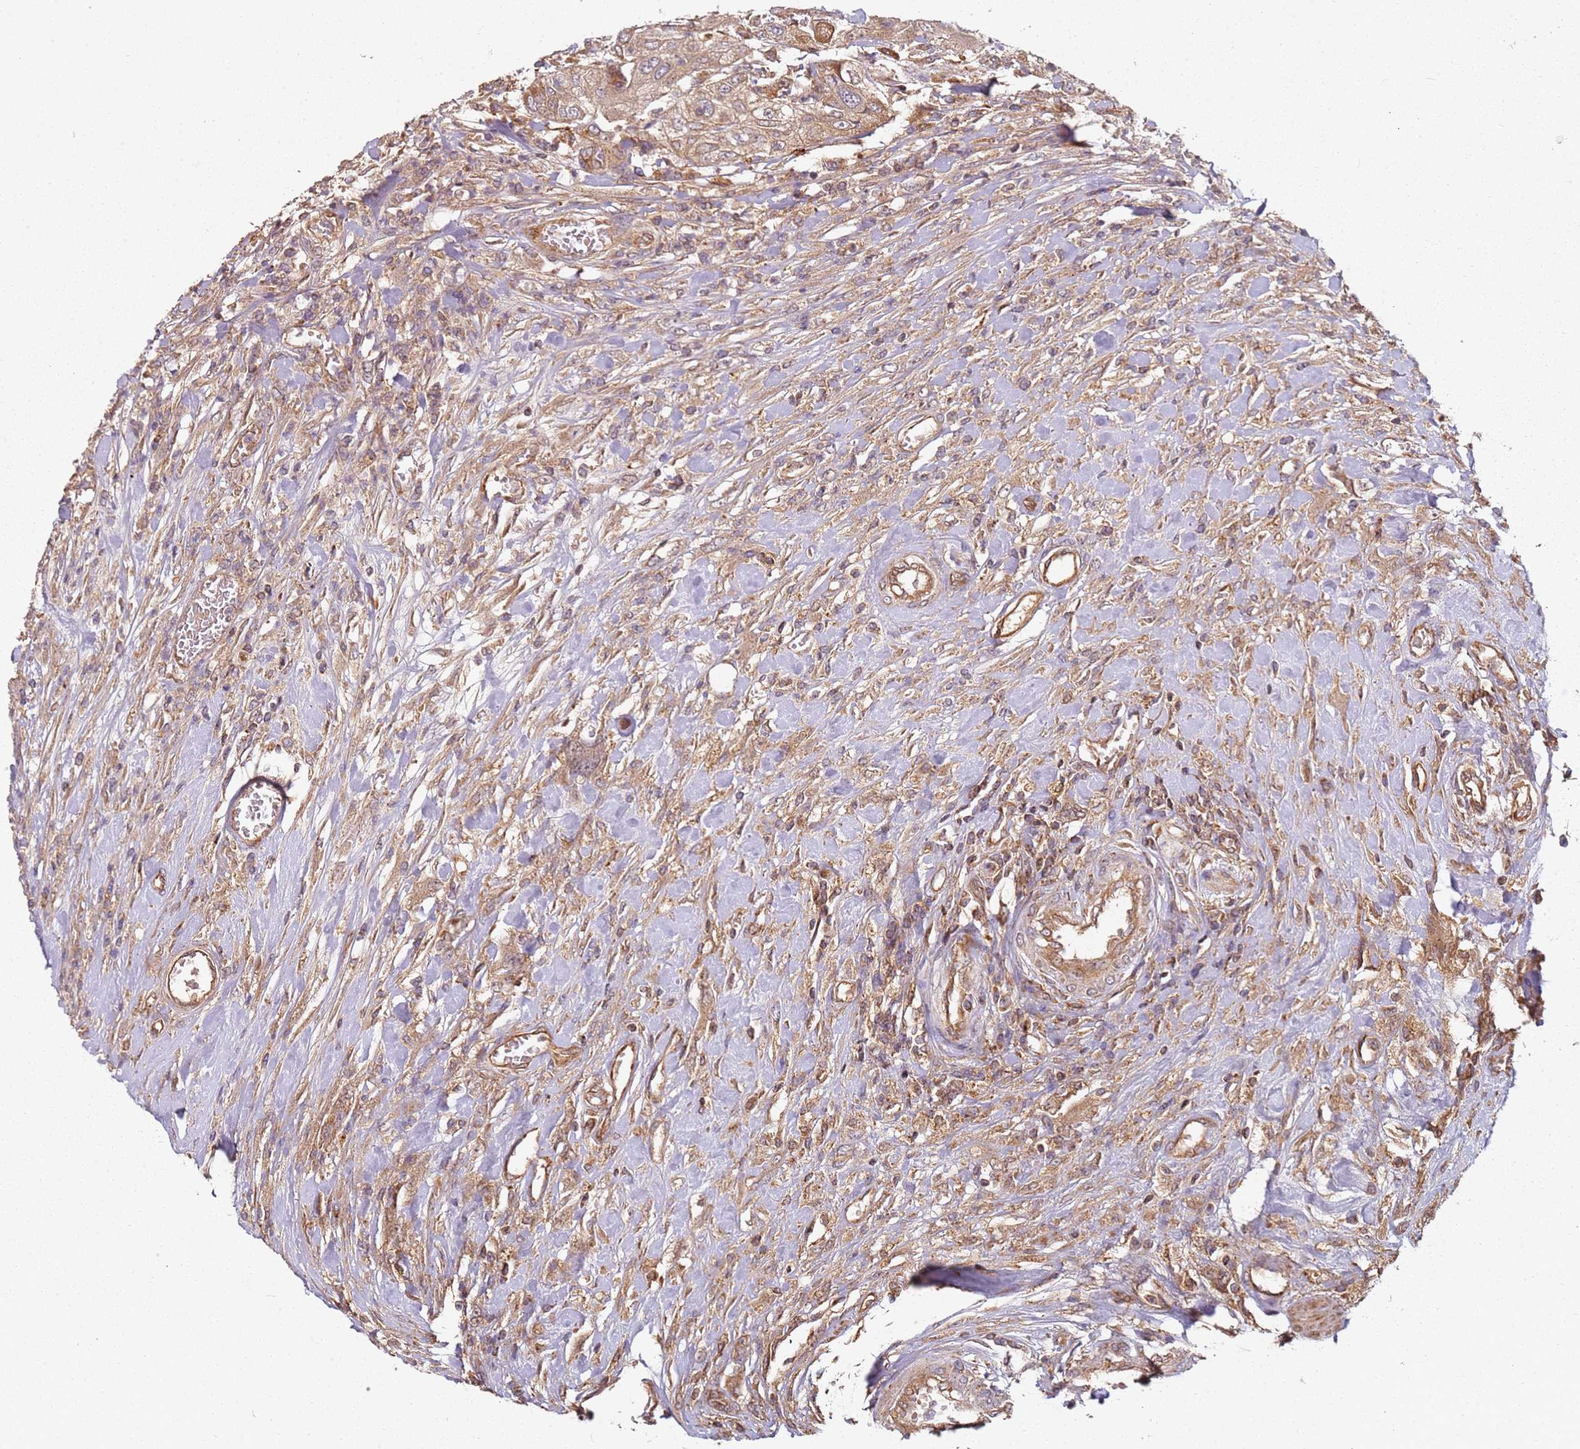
{"staining": {"intensity": "weak", "quantity": ">75%", "location": "cytoplasmic/membranous"}, "tissue": "urothelial cancer", "cell_type": "Tumor cells", "image_type": "cancer", "snomed": [{"axis": "morphology", "description": "Urothelial carcinoma, High grade"}, {"axis": "topography", "description": "Urinary bladder"}], "caption": "An image of human high-grade urothelial carcinoma stained for a protein displays weak cytoplasmic/membranous brown staining in tumor cells.", "gene": "SCGB2B2", "patient": {"sex": "female", "age": 79}}